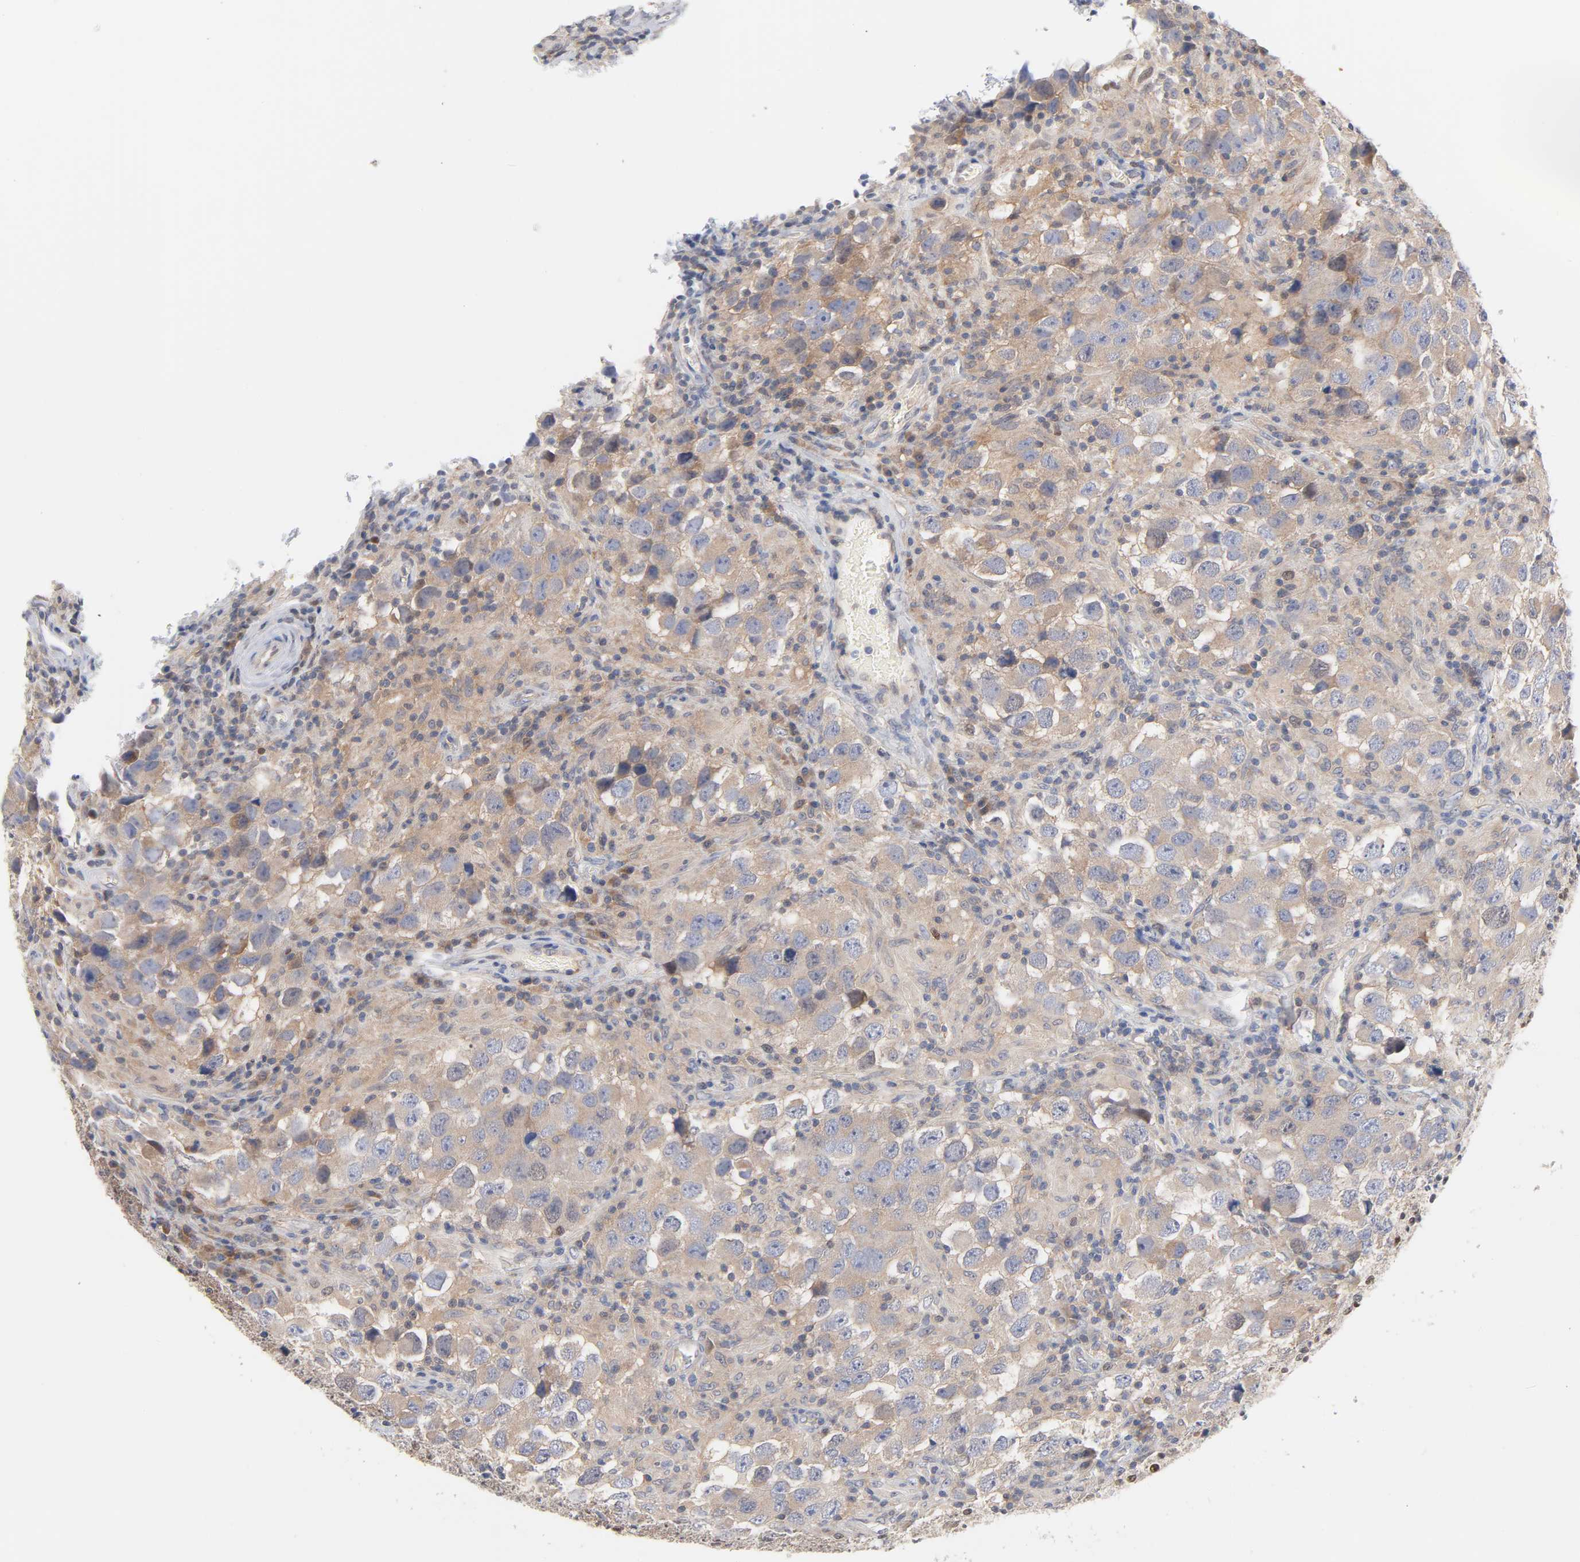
{"staining": {"intensity": "moderate", "quantity": ">75%", "location": "cytoplasmic/membranous"}, "tissue": "testis cancer", "cell_type": "Tumor cells", "image_type": "cancer", "snomed": [{"axis": "morphology", "description": "Carcinoma, Embryonal, NOS"}, {"axis": "topography", "description": "Testis"}], "caption": "Brown immunohistochemical staining in testis embryonal carcinoma shows moderate cytoplasmic/membranous expression in about >75% of tumor cells. The staining was performed using DAB to visualize the protein expression in brown, while the nuclei were stained in blue with hematoxylin (Magnification: 20x).", "gene": "UBL4A", "patient": {"sex": "male", "age": 21}}